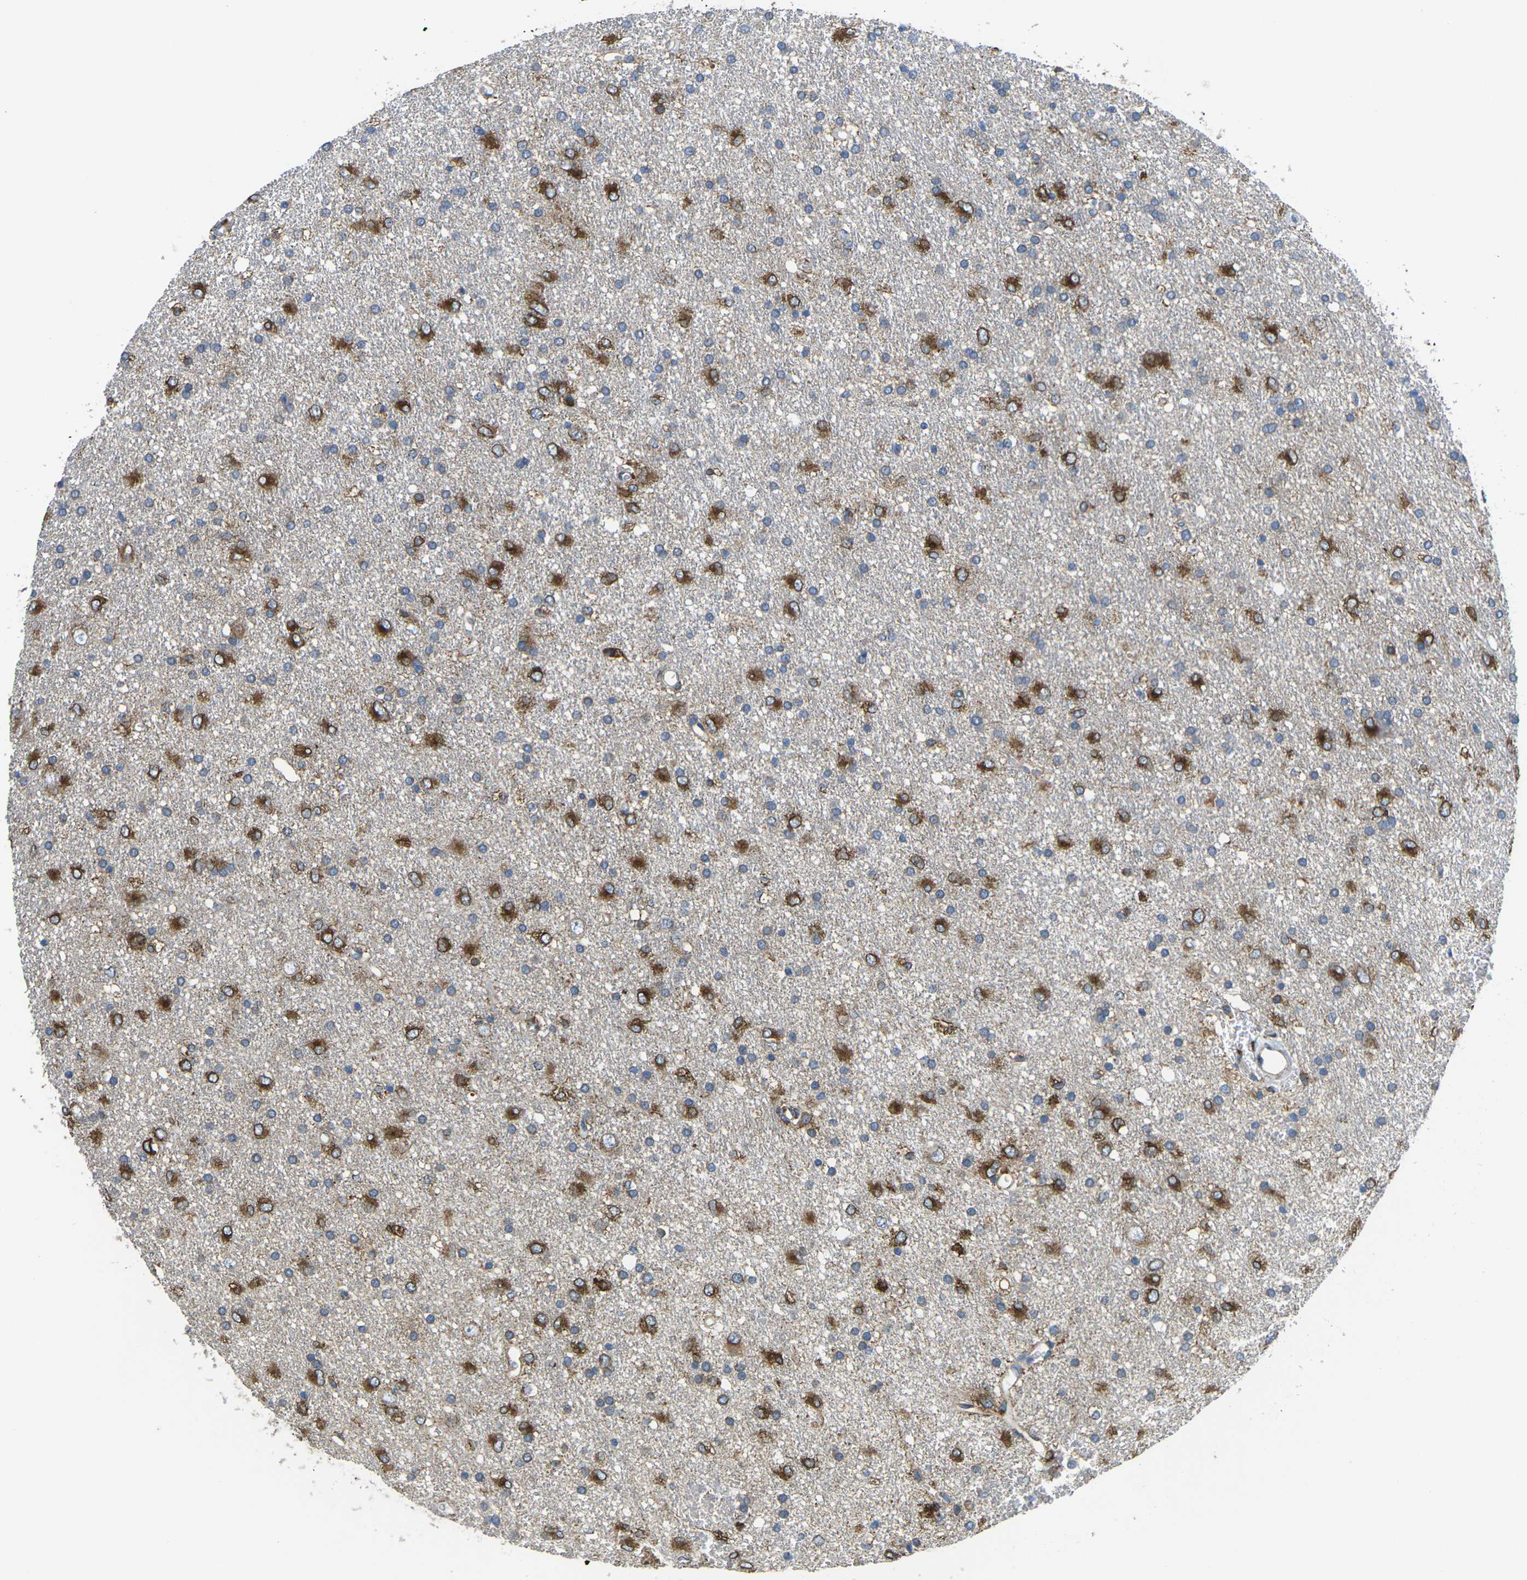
{"staining": {"intensity": "strong", "quantity": "25%-75%", "location": "cytoplasmic/membranous"}, "tissue": "glioma", "cell_type": "Tumor cells", "image_type": "cancer", "snomed": [{"axis": "morphology", "description": "Glioma, malignant, Low grade"}, {"axis": "topography", "description": "Brain"}], "caption": "There is high levels of strong cytoplasmic/membranous positivity in tumor cells of glioma, as demonstrated by immunohistochemical staining (brown color).", "gene": "PDZD8", "patient": {"sex": "male", "age": 77}}